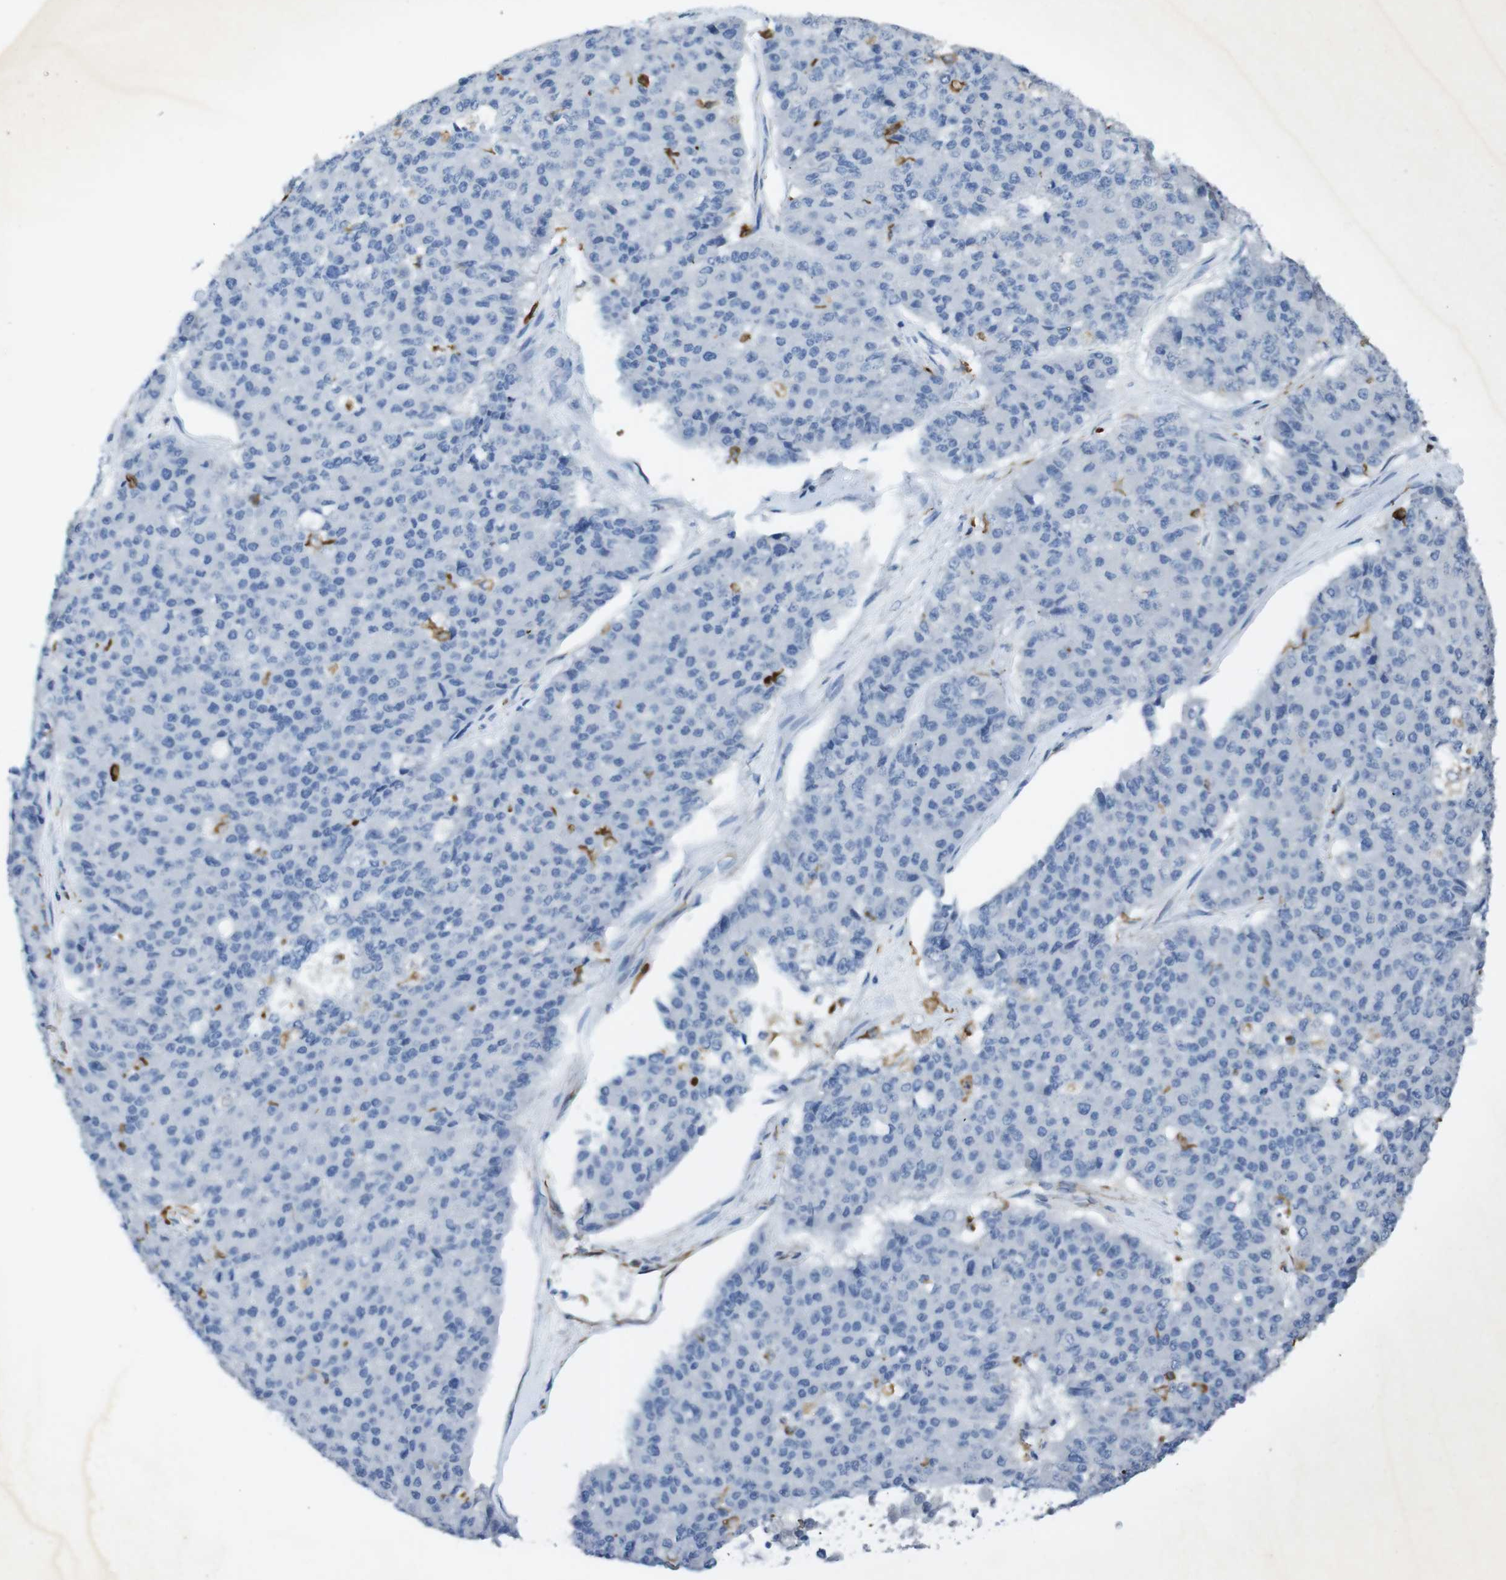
{"staining": {"intensity": "negative", "quantity": "none", "location": "none"}, "tissue": "pancreatic cancer", "cell_type": "Tumor cells", "image_type": "cancer", "snomed": [{"axis": "morphology", "description": "Adenocarcinoma, NOS"}, {"axis": "topography", "description": "Pancreas"}], "caption": "Pancreatic adenocarcinoma was stained to show a protein in brown. There is no significant expression in tumor cells.", "gene": "CD320", "patient": {"sex": "male", "age": 50}}